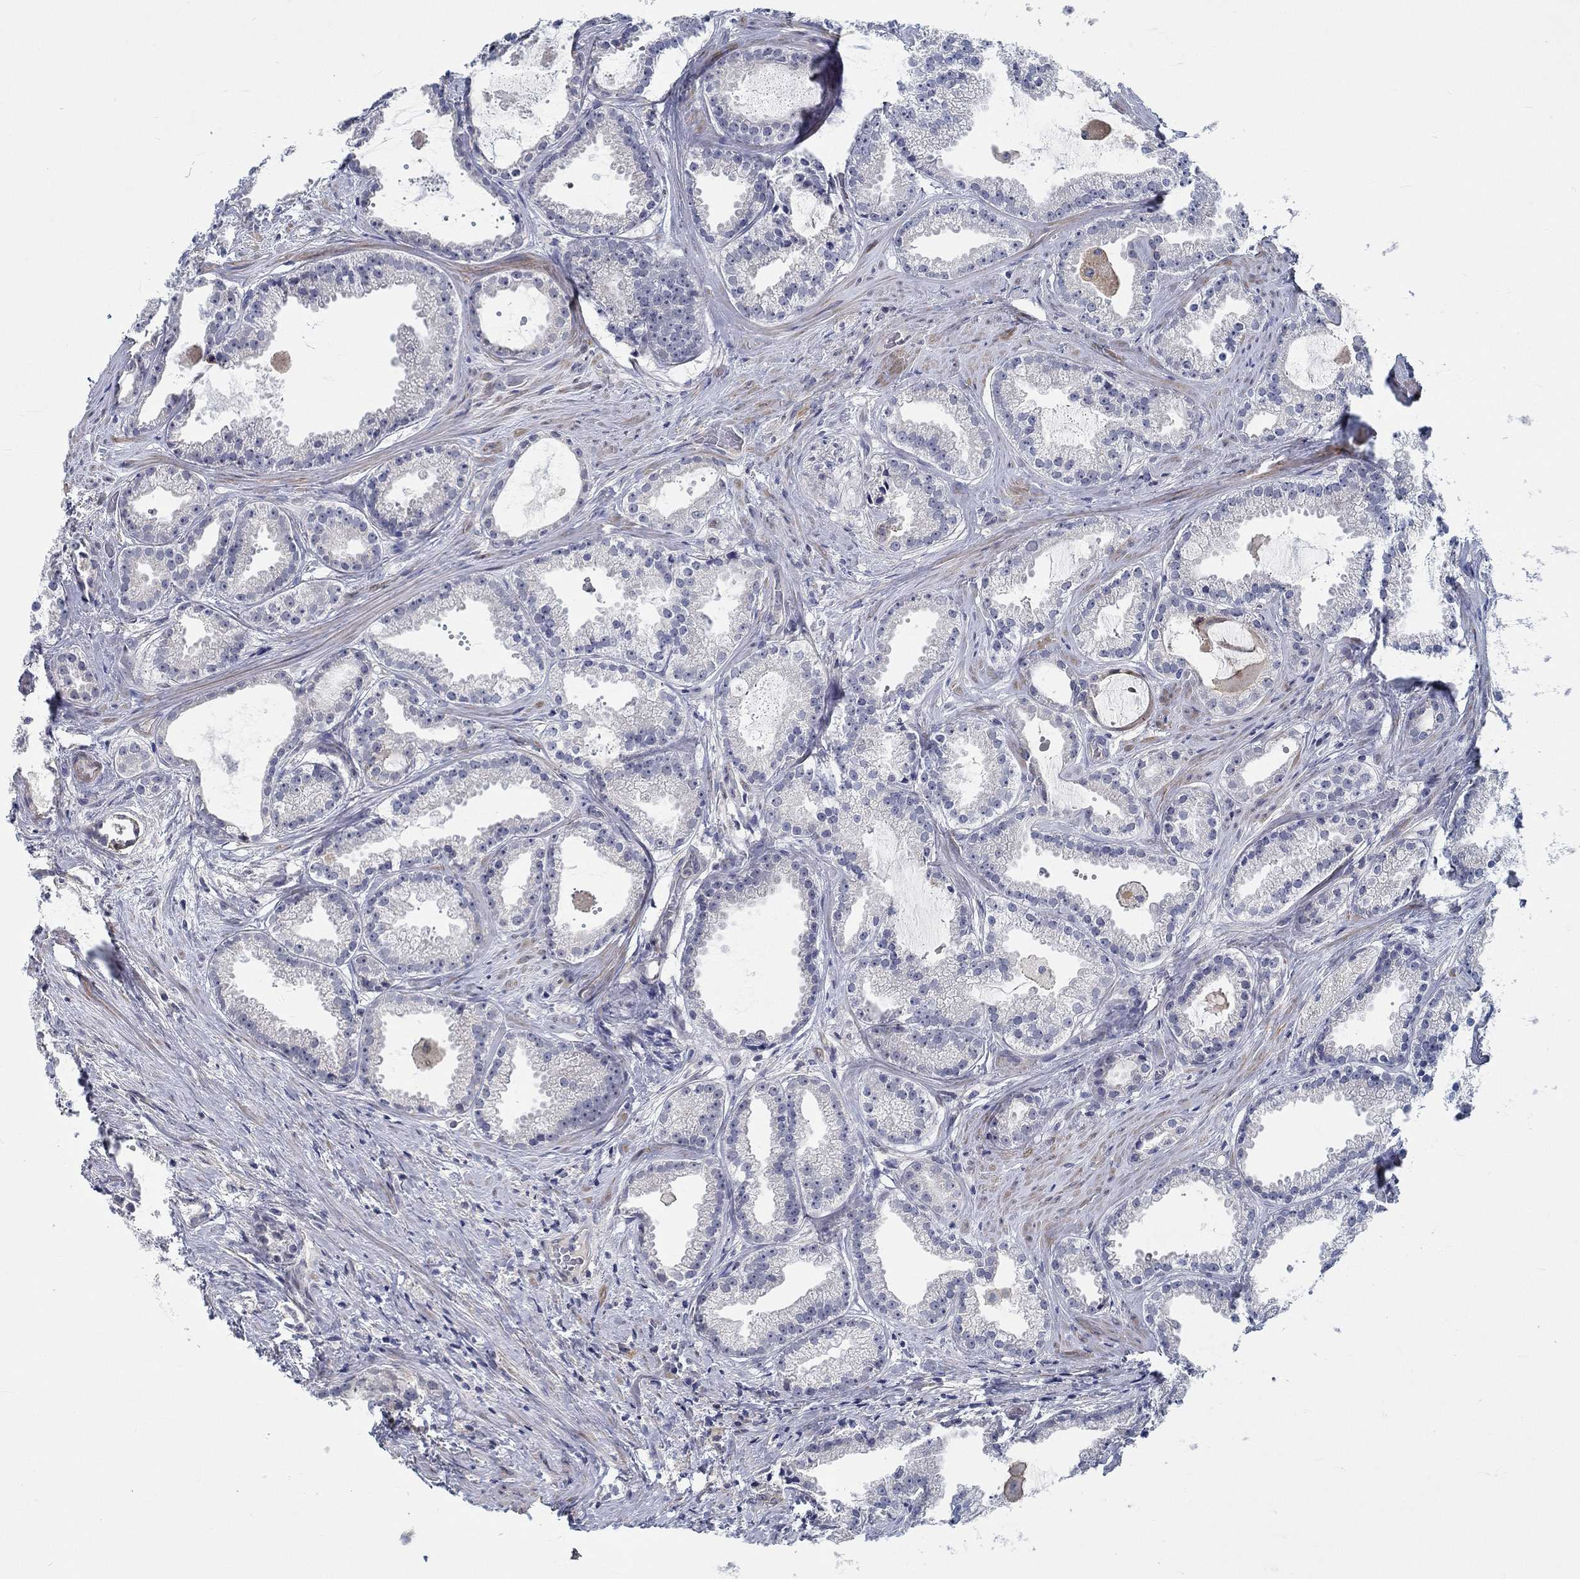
{"staining": {"intensity": "negative", "quantity": "none", "location": "none"}, "tissue": "prostate cancer", "cell_type": "Tumor cells", "image_type": "cancer", "snomed": [{"axis": "morphology", "description": "Adenocarcinoma, NOS"}, {"axis": "morphology", "description": "Adenocarcinoma, High grade"}, {"axis": "topography", "description": "Prostate"}], "caption": "DAB immunohistochemical staining of prostate cancer exhibits no significant staining in tumor cells.", "gene": "MYBPC1", "patient": {"sex": "male", "age": 64}}